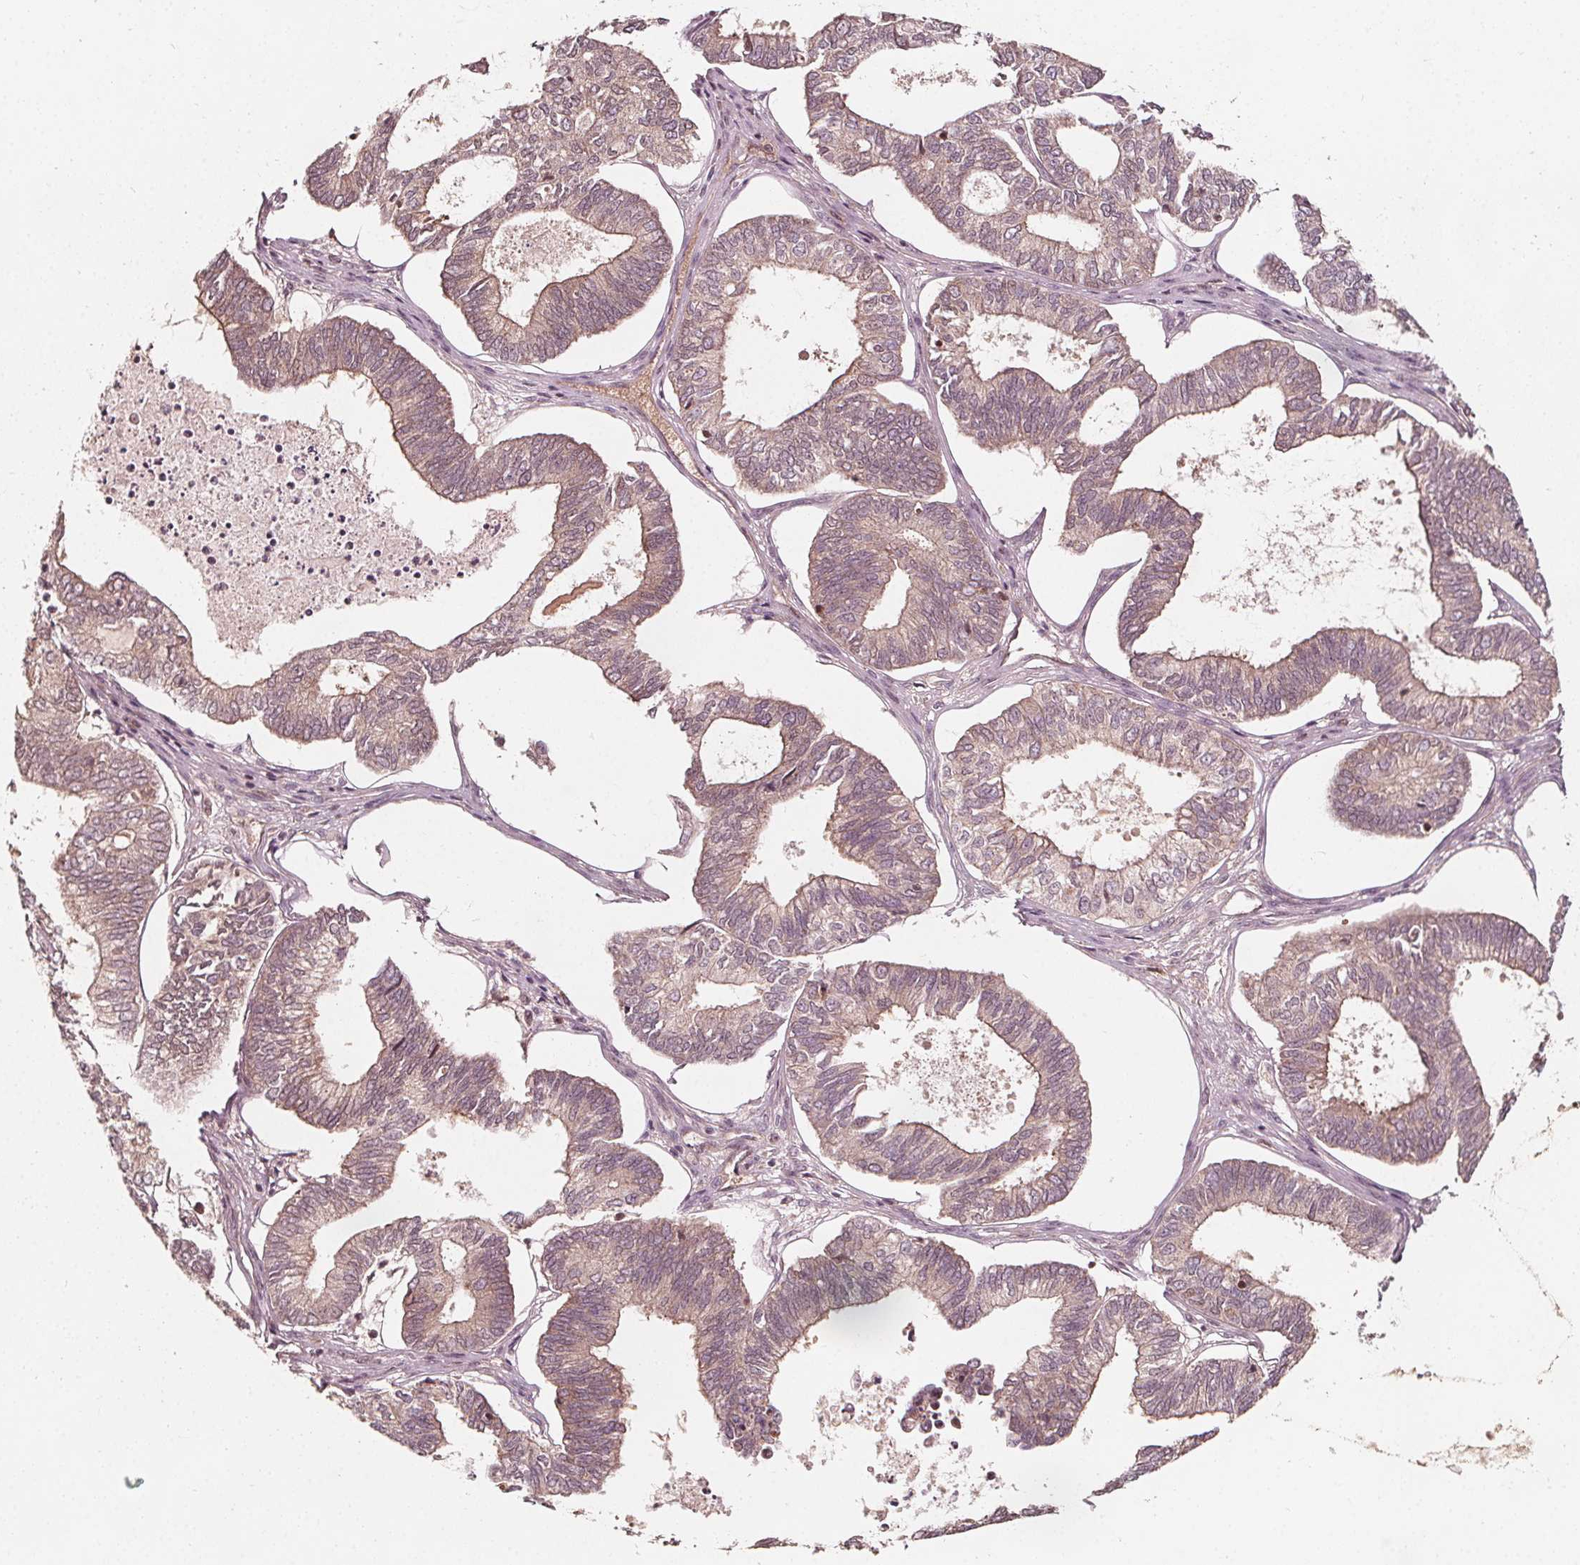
{"staining": {"intensity": "moderate", "quantity": "25%-75%", "location": "cytoplasmic/membranous"}, "tissue": "ovarian cancer", "cell_type": "Tumor cells", "image_type": "cancer", "snomed": [{"axis": "morphology", "description": "Carcinoma, endometroid"}, {"axis": "topography", "description": "Ovary"}], "caption": "This is an image of immunohistochemistry staining of endometroid carcinoma (ovarian), which shows moderate positivity in the cytoplasmic/membranous of tumor cells.", "gene": "AIP", "patient": {"sex": "female", "age": 64}}